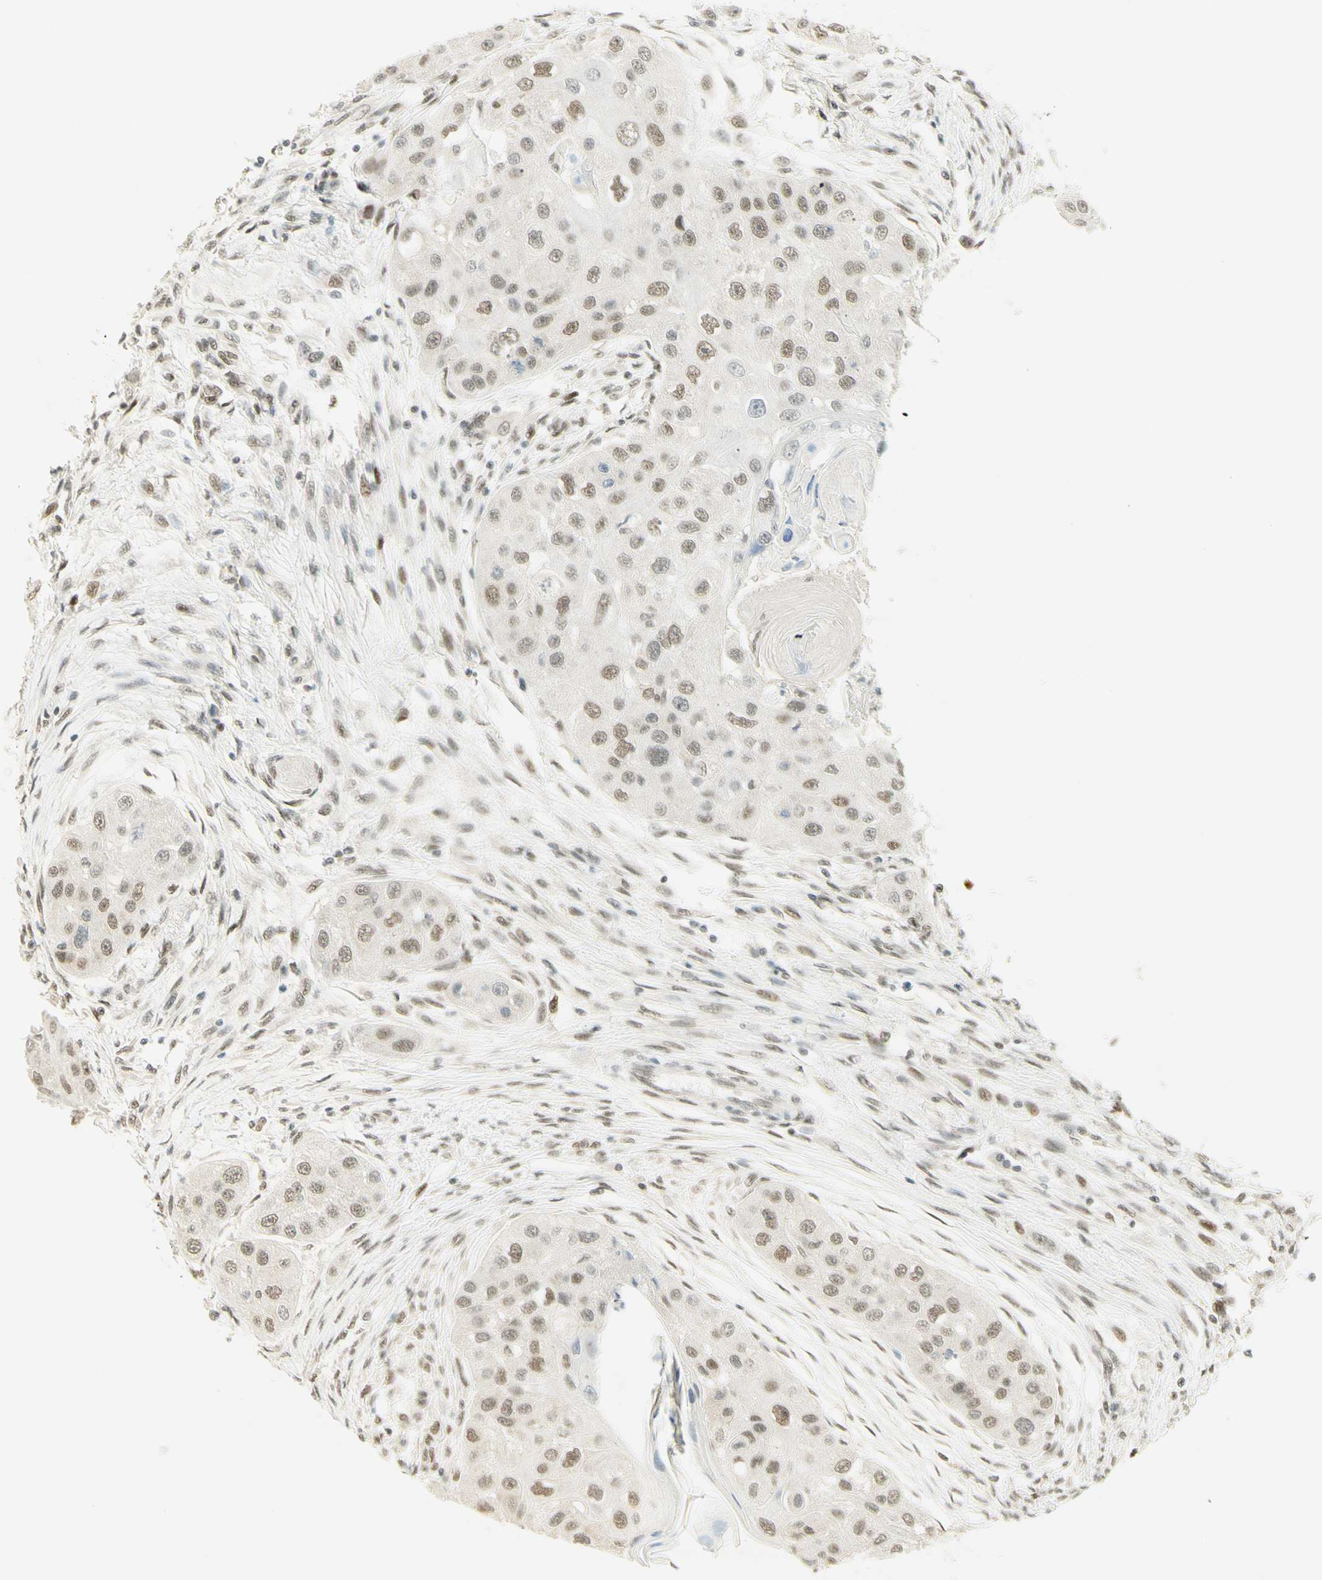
{"staining": {"intensity": "weak", "quantity": ">75%", "location": "nuclear"}, "tissue": "head and neck cancer", "cell_type": "Tumor cells", "image_type": "cancer", "snomed": [{"axis": "morphology", "description": "Normal tissue, NOS"}, {"axis": "morphology", "description": "Squamous cell carcinoma, NOS"}, {"axis": "topography", "description": "Skeletal muscle"}, {"axis": "topography", "description": "Head-Neck"}], "caption": "Immunohistochemical staining of human head and neck squamous cell carcinoma exhibits low levels of weak nuclear protein positivity in approximately >75% of tumor cells.", "gene": "PMS2", "patient": {"sex": "male", "age": 51}}